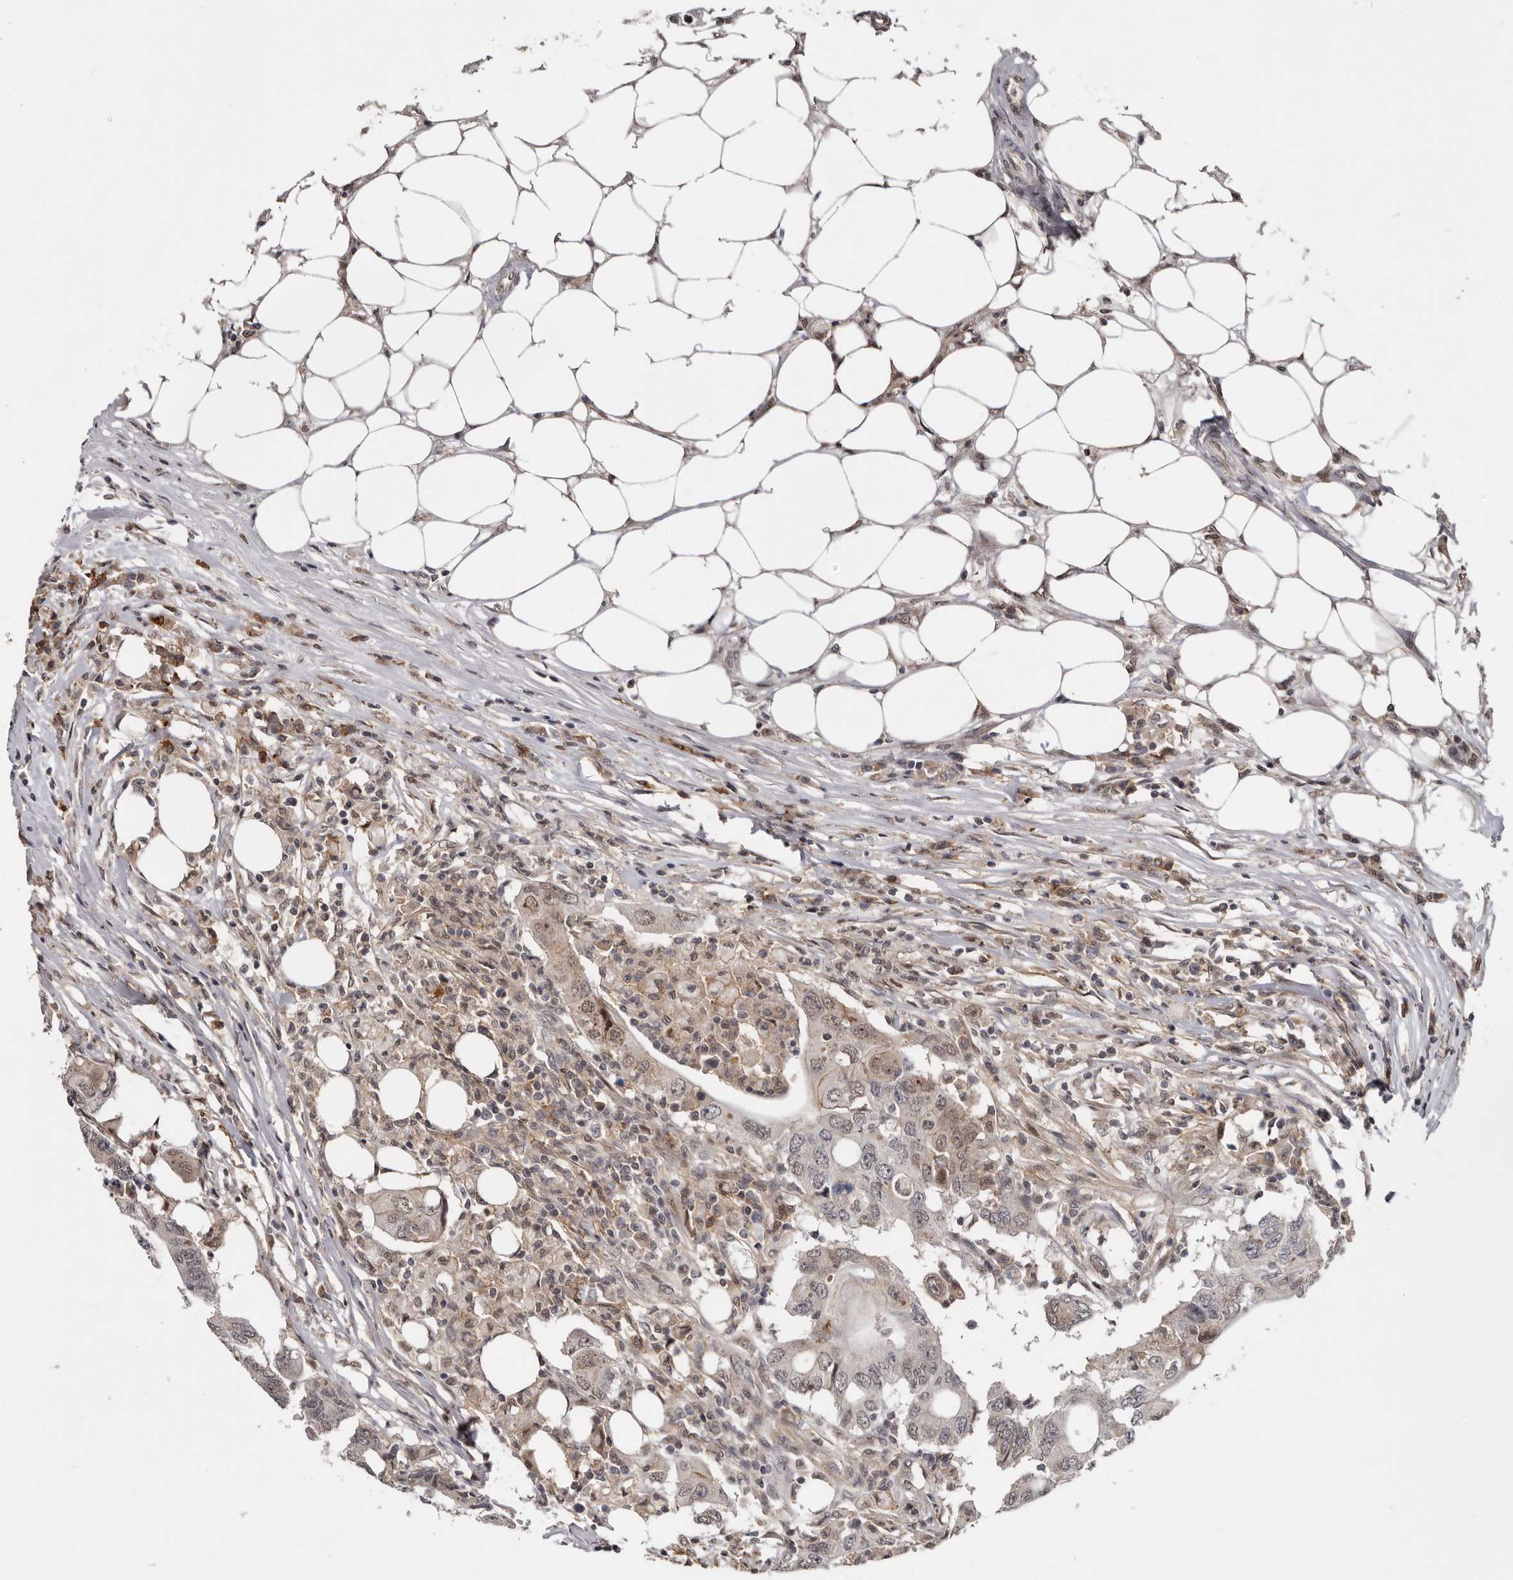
{"staining": {"intensity": "weak", "quantity": "<25%", "location": "cytoplasmic/membranous,nuclear"}, "tissue": "colorectal cancer", "cell_type": "Tumor cells", "image_type": "cancer", "snomed": [{"axis": "morphology", "description": "Adenocarcinoma, NOS"}, {"axis": "topography", "description": "Colon"}], "caption": "A photomicrograph of colorectal adenocarcinoma stained for a protein reveals no brown staining in tumor cells. The staining was performed using DAB to visualize the protein expression in brown, while the nuclei were stained in blue with hematoxylin (Magnification: 20x).", "gene": "MOGAT2", "patient": {"sex": "male", "age": 71}}